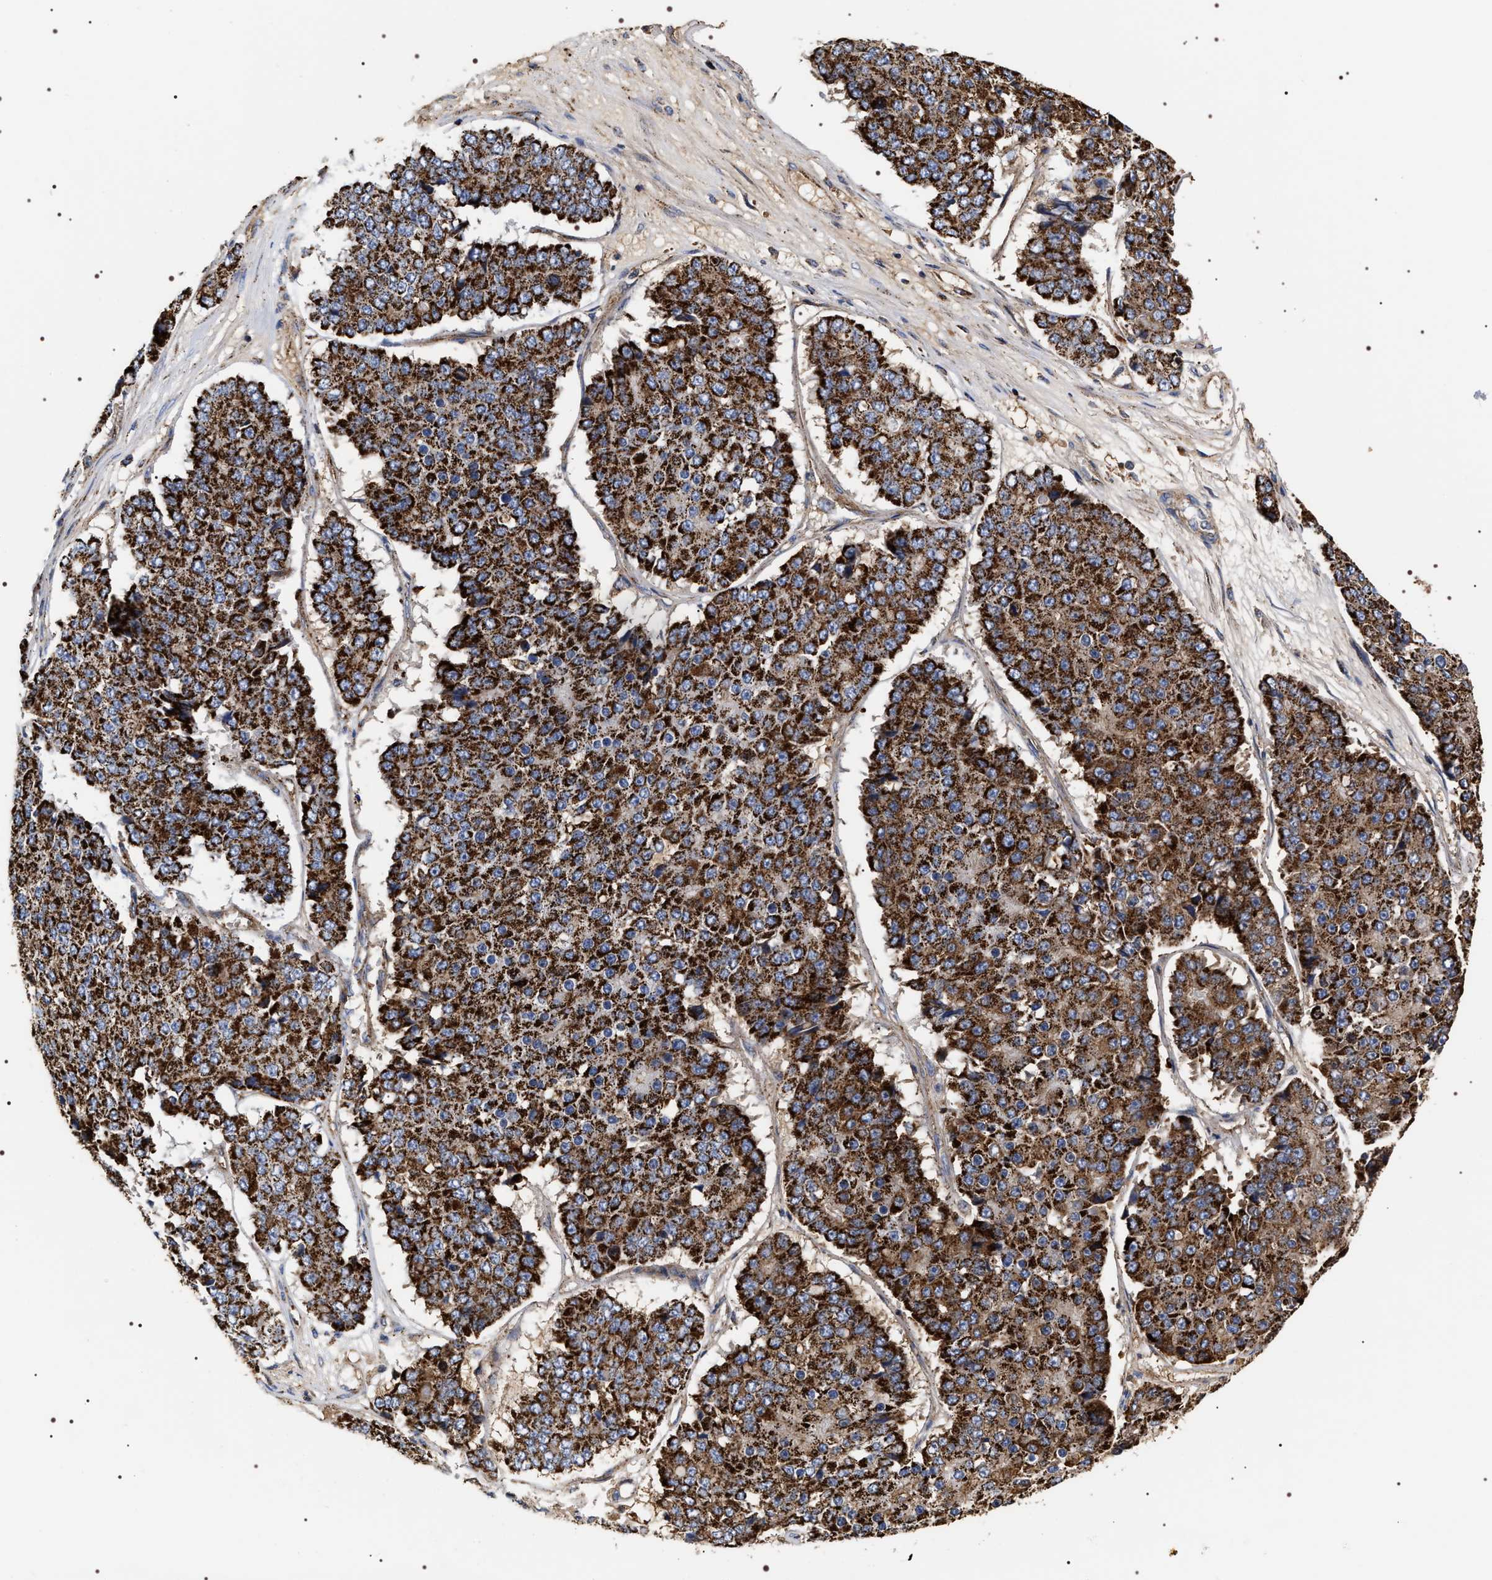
{"staining": {"intensity": "strong", "quantity": ">75%", "location": "cytoplasmic/membranous"}, "tissue": "pancreatic cancer", "cell_type": "Tumor cells", "image_type": "cancer", "snomed": [{"axis": "morphology", "description": "Adenocarcinoma, NOS"}, {"axis": "topography", "description": "Pancreas"}], "caption": "Tumor cells display high levels of strong cytoplasmic/membranous expression in approximately >75% of cells in human adenocarcinoma (pancreatic).", "gene": "COG5", "patient": {"sex": "male", "age": 50}}